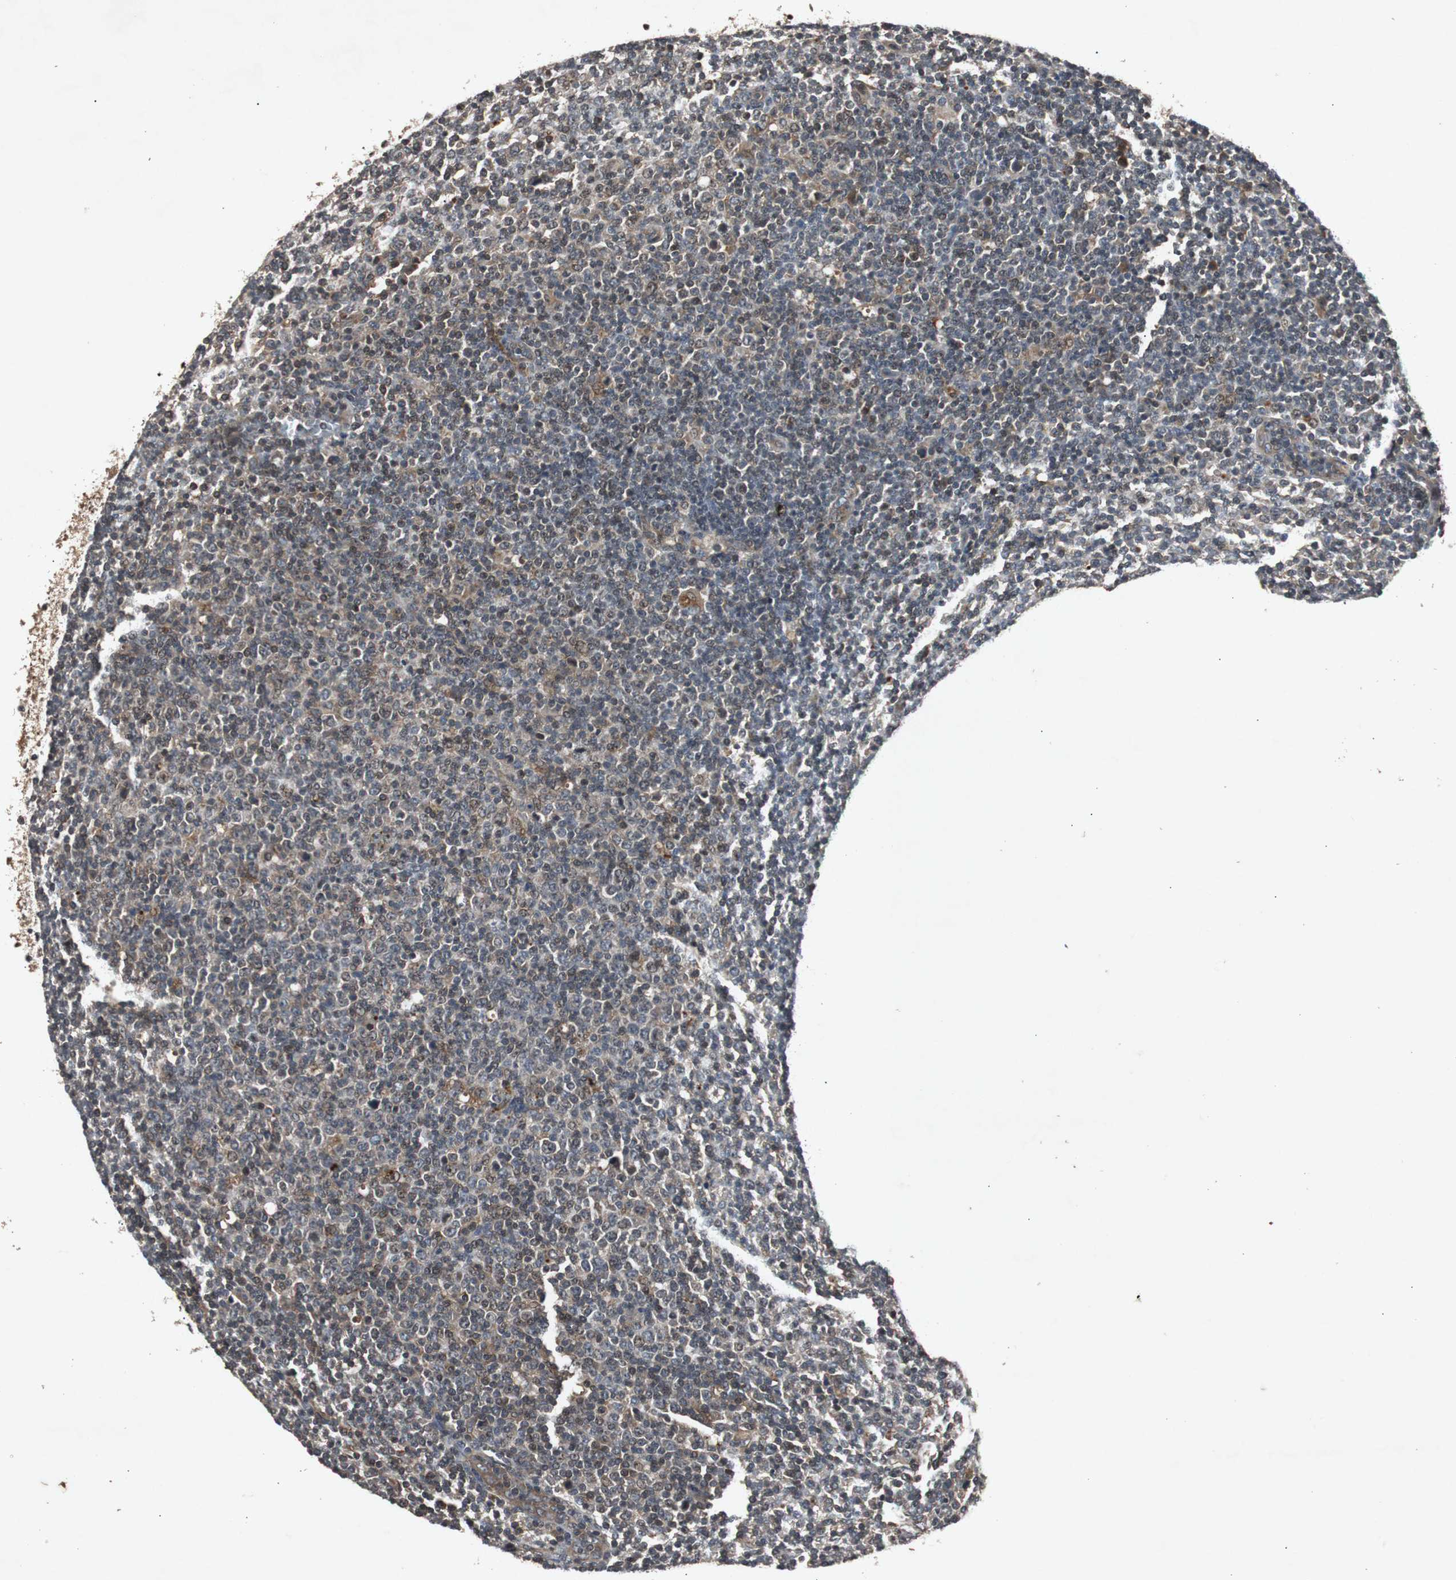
{"staining": {"intensity": "moderate", "quantity": "<25%", "location": "cytoplasmic/membranous"}, "tissue": "lymphoma", "cell_type": "Tumor cells", "image_type": "cancer", "snomed": [{"axis": "morphology", "description": "Malignant lymphoma, non-Hodgkin's type, Low grade"}, {"axis": "topography", "description": "Lymph node"}], "caption": "Lymphoma stained with immunohistochemistry shows moderate cytoplasmic/membranous positivity in approximately <25% of tumor cells.", "gene": "SLIT2", "patient": {"sex": "male", "age": 70}}